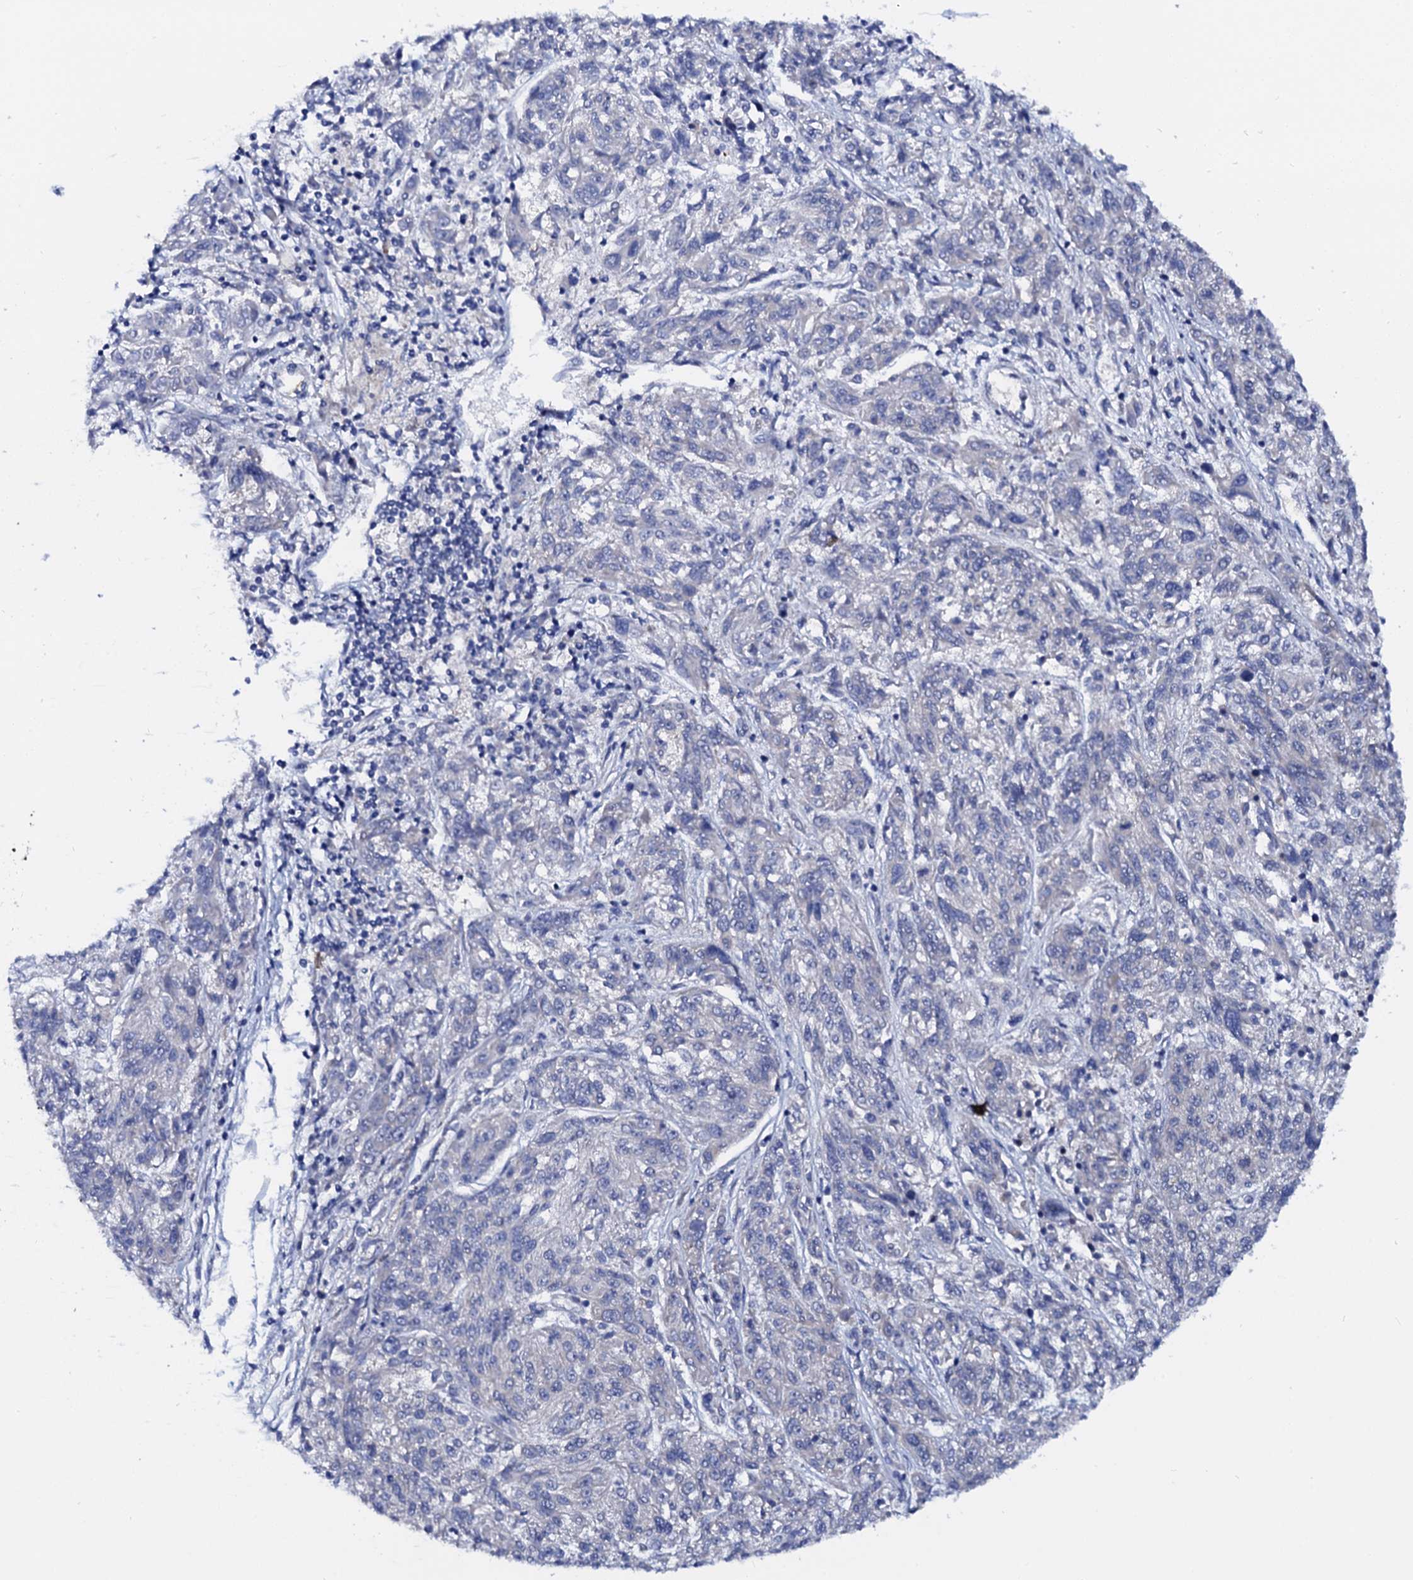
{"staining": {"intensity": "negative", "quantity": "none", "location": "none"}, "tissue": "melanoma", "cell_type": "Tumor cells", "image_type": "cancer", "snomed": [{"axis": "morphology", "description": "Malignant melanoma, NOS"}, {"axis": "topography", "description": "Skin"}], "caption": "High power microscopy photomicrograph of an immunohistochemistry photomicrograph of melanoma, revealing no significant expression in tumor cells.", "gene": "C16orf87", "patient": {"sex": "male", "age": 53}}